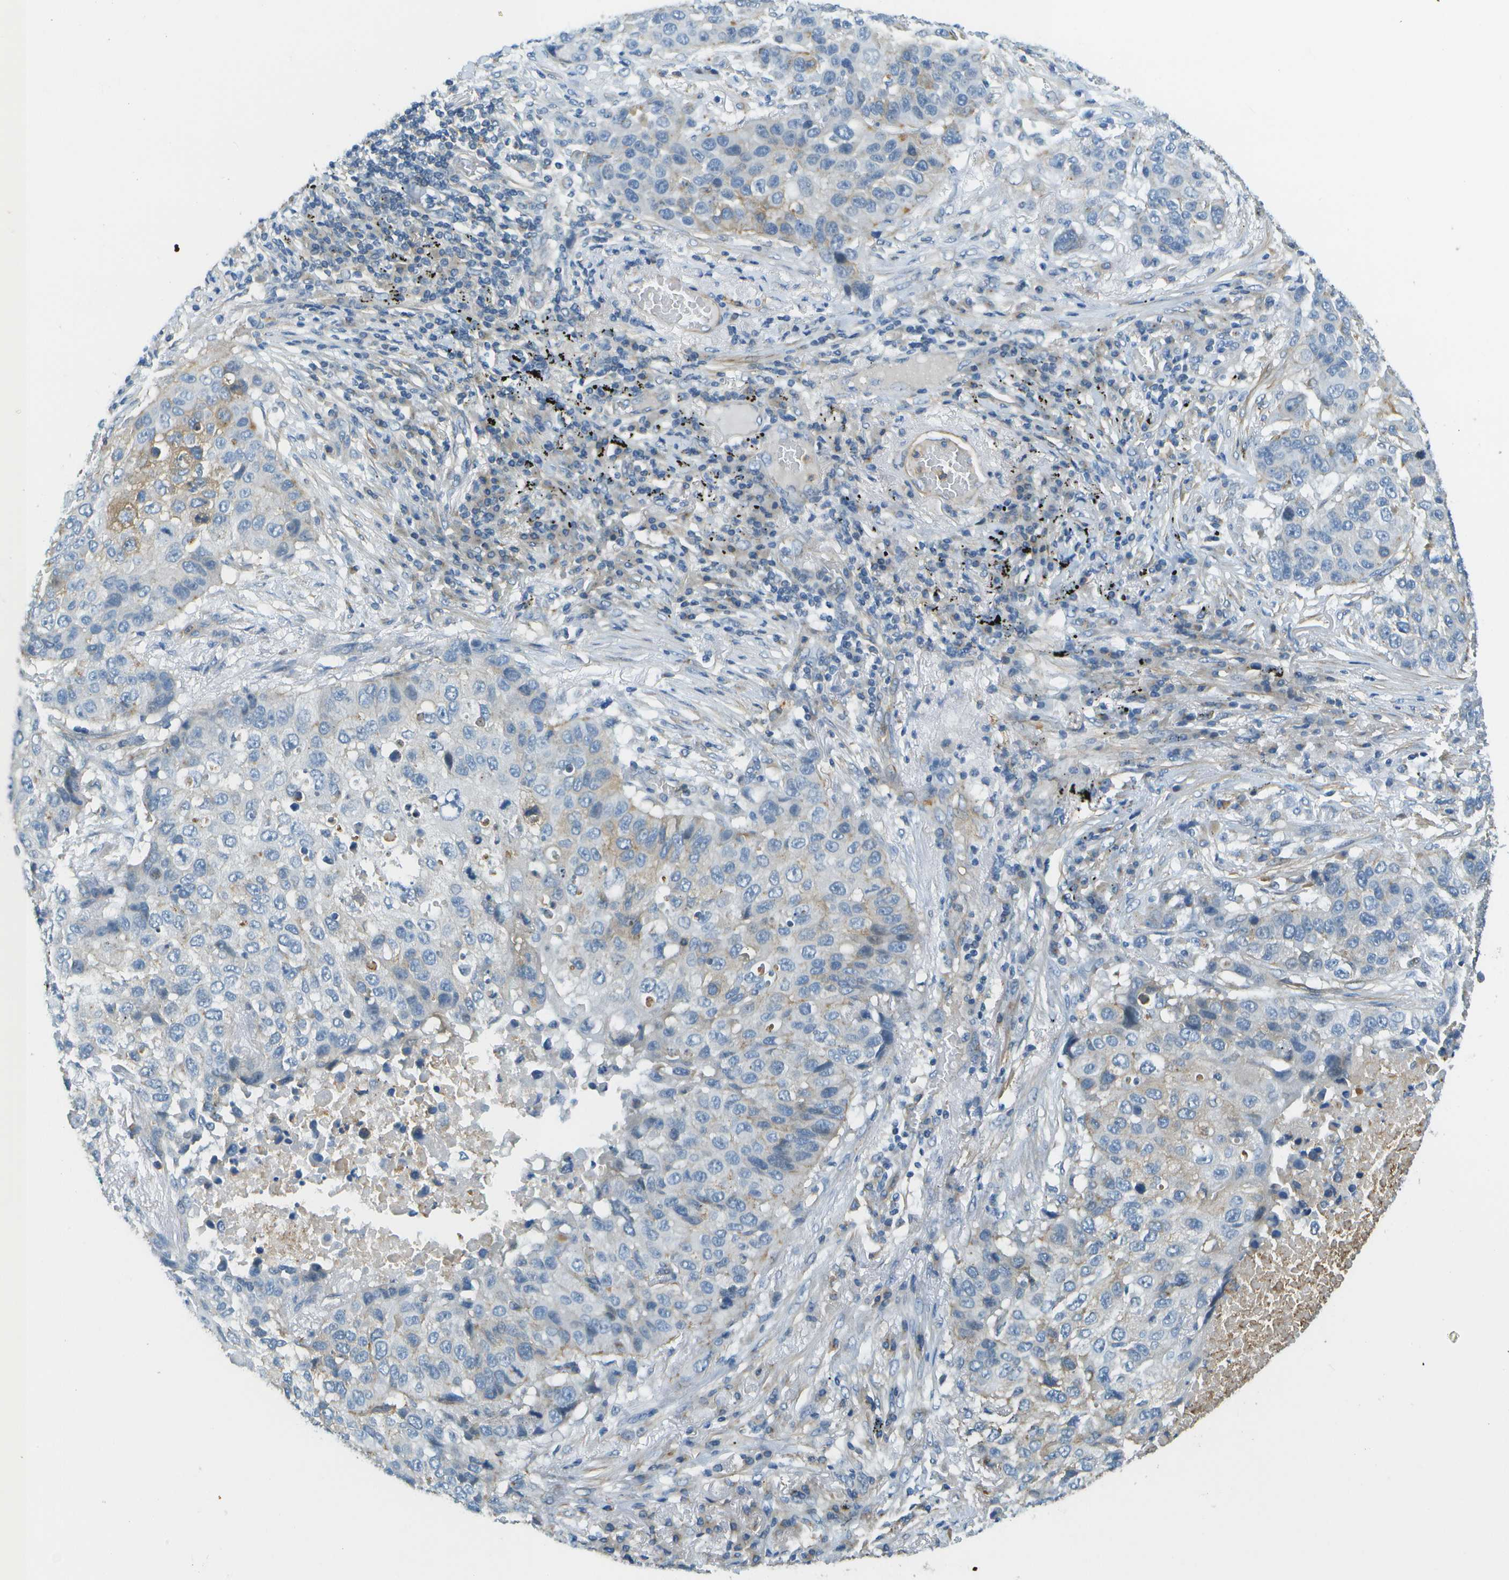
{"staining": {"intensity": "negative", "quantity": "none", "location": "none"}, "tissue": "lung cancer", "cell_type": "Tumor cells", "image_type": "cancer", "snomed": [{"axis": "morphology", "description": "Squamous cell carcinoma, NOS"}, {"axis": "topography", "description": "Lung"}], "caption": "This is a image of immunohistochemistry (IHC) staining of lung squamous cell carcinoma, which shows no positivity in tumor cells. The staining was performed using DAB to visualize the protein expression in brown, while the nuclei were stained in blue with hematoxylin (Magnification: 20x).", "gene": "MYH11", "patient": {"sex": "male", "age": 57}}